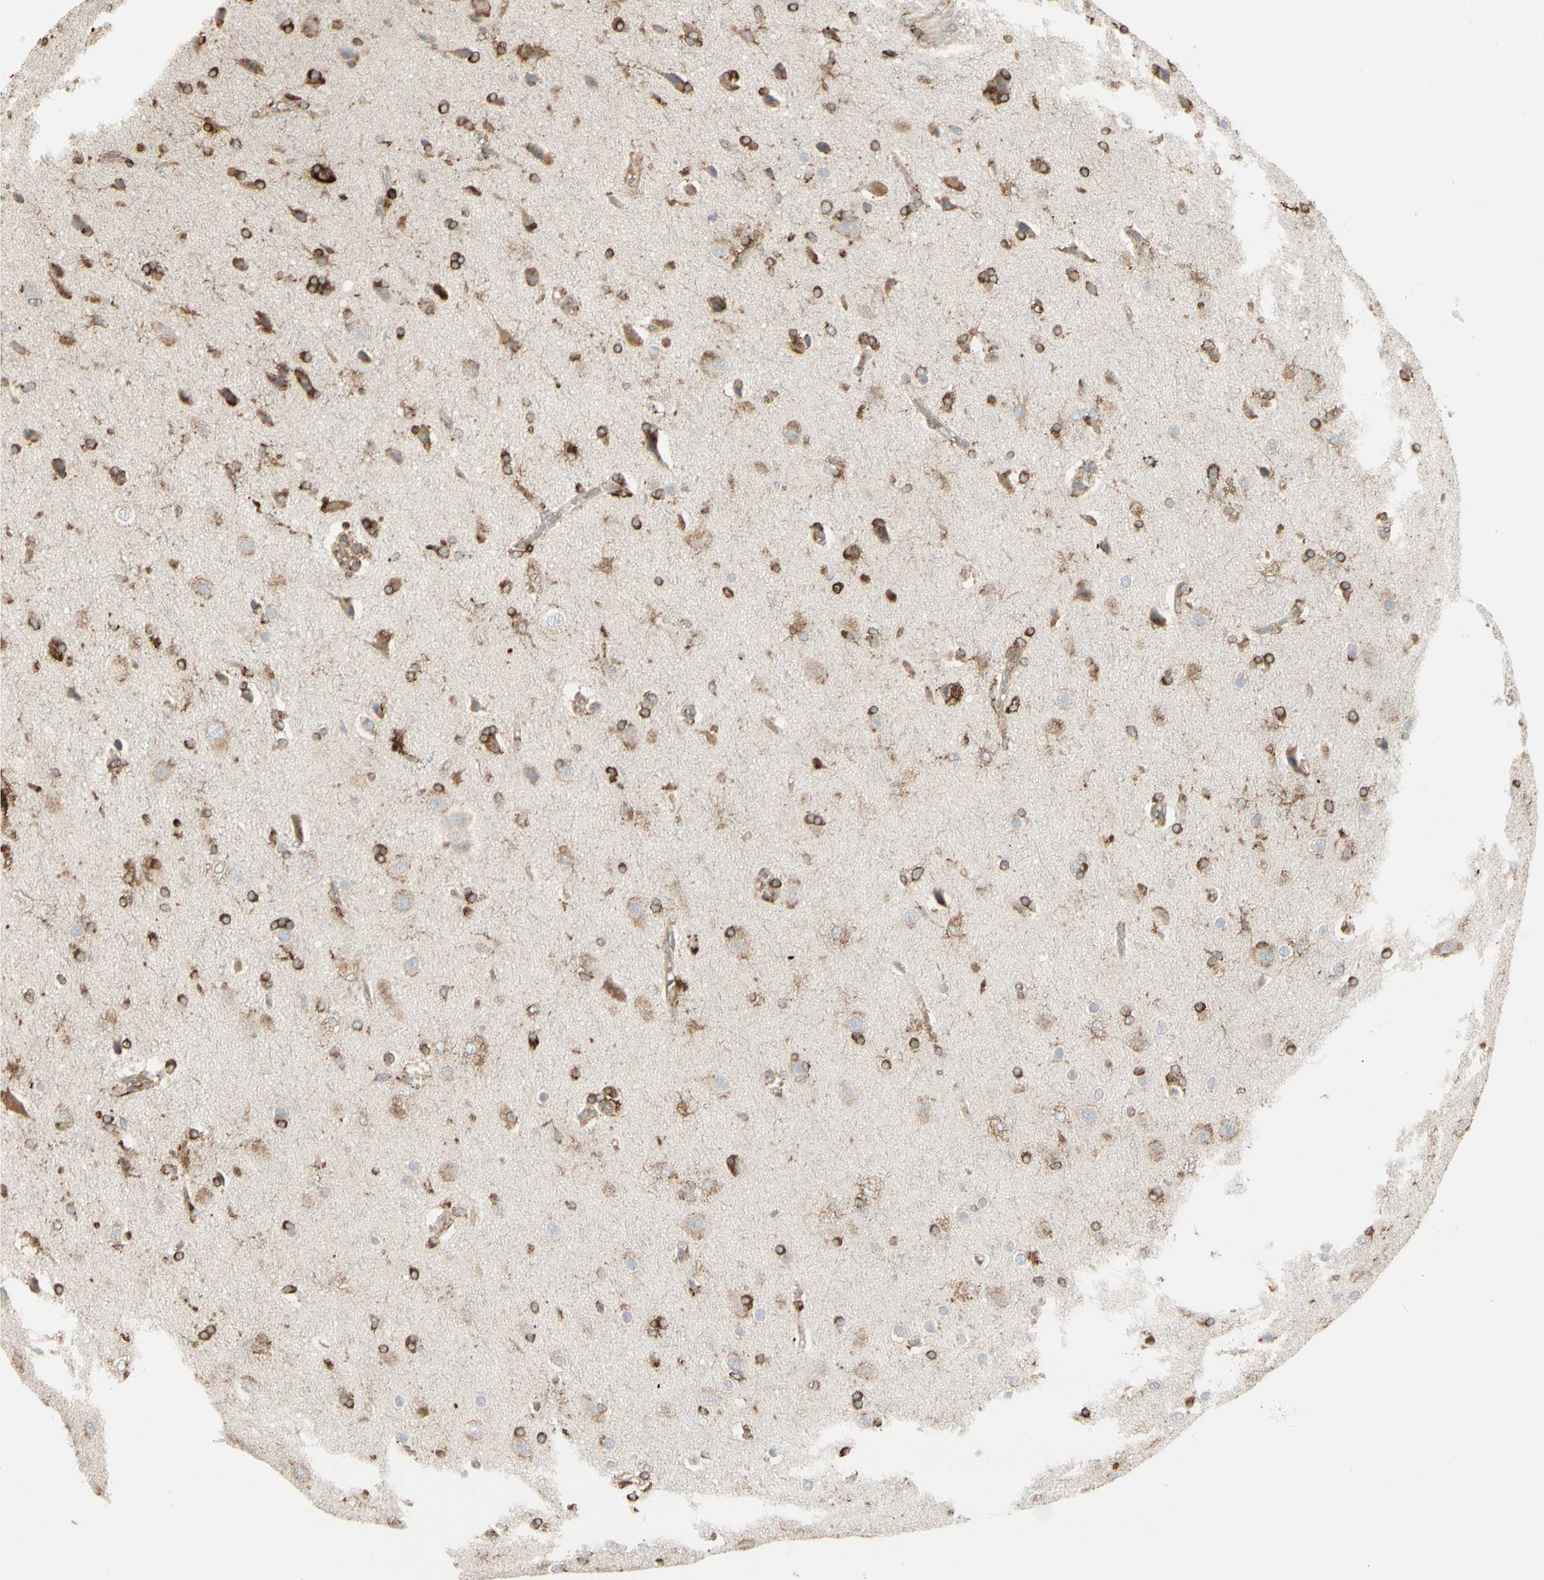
{"staining": {"intensity": "strong", "quantity": ">75%", "location": "cytoplasmic/membranous"}, "tissue": "glioma", "cell_type": "Tumor cells", "image_type": "cancer", "snomed": [{"axis": "morphology", "description": "Glioma, malignant, High grade"}, {"axis": "topography", "description": "Brain"}], "caption": "A micrograph of human glioma stained for a protein reveals strong cytoplasmic/membranous brown staining in tumor cells.", "gene": "RRBP1", "patient": {"sex": "male", "age": 71}}